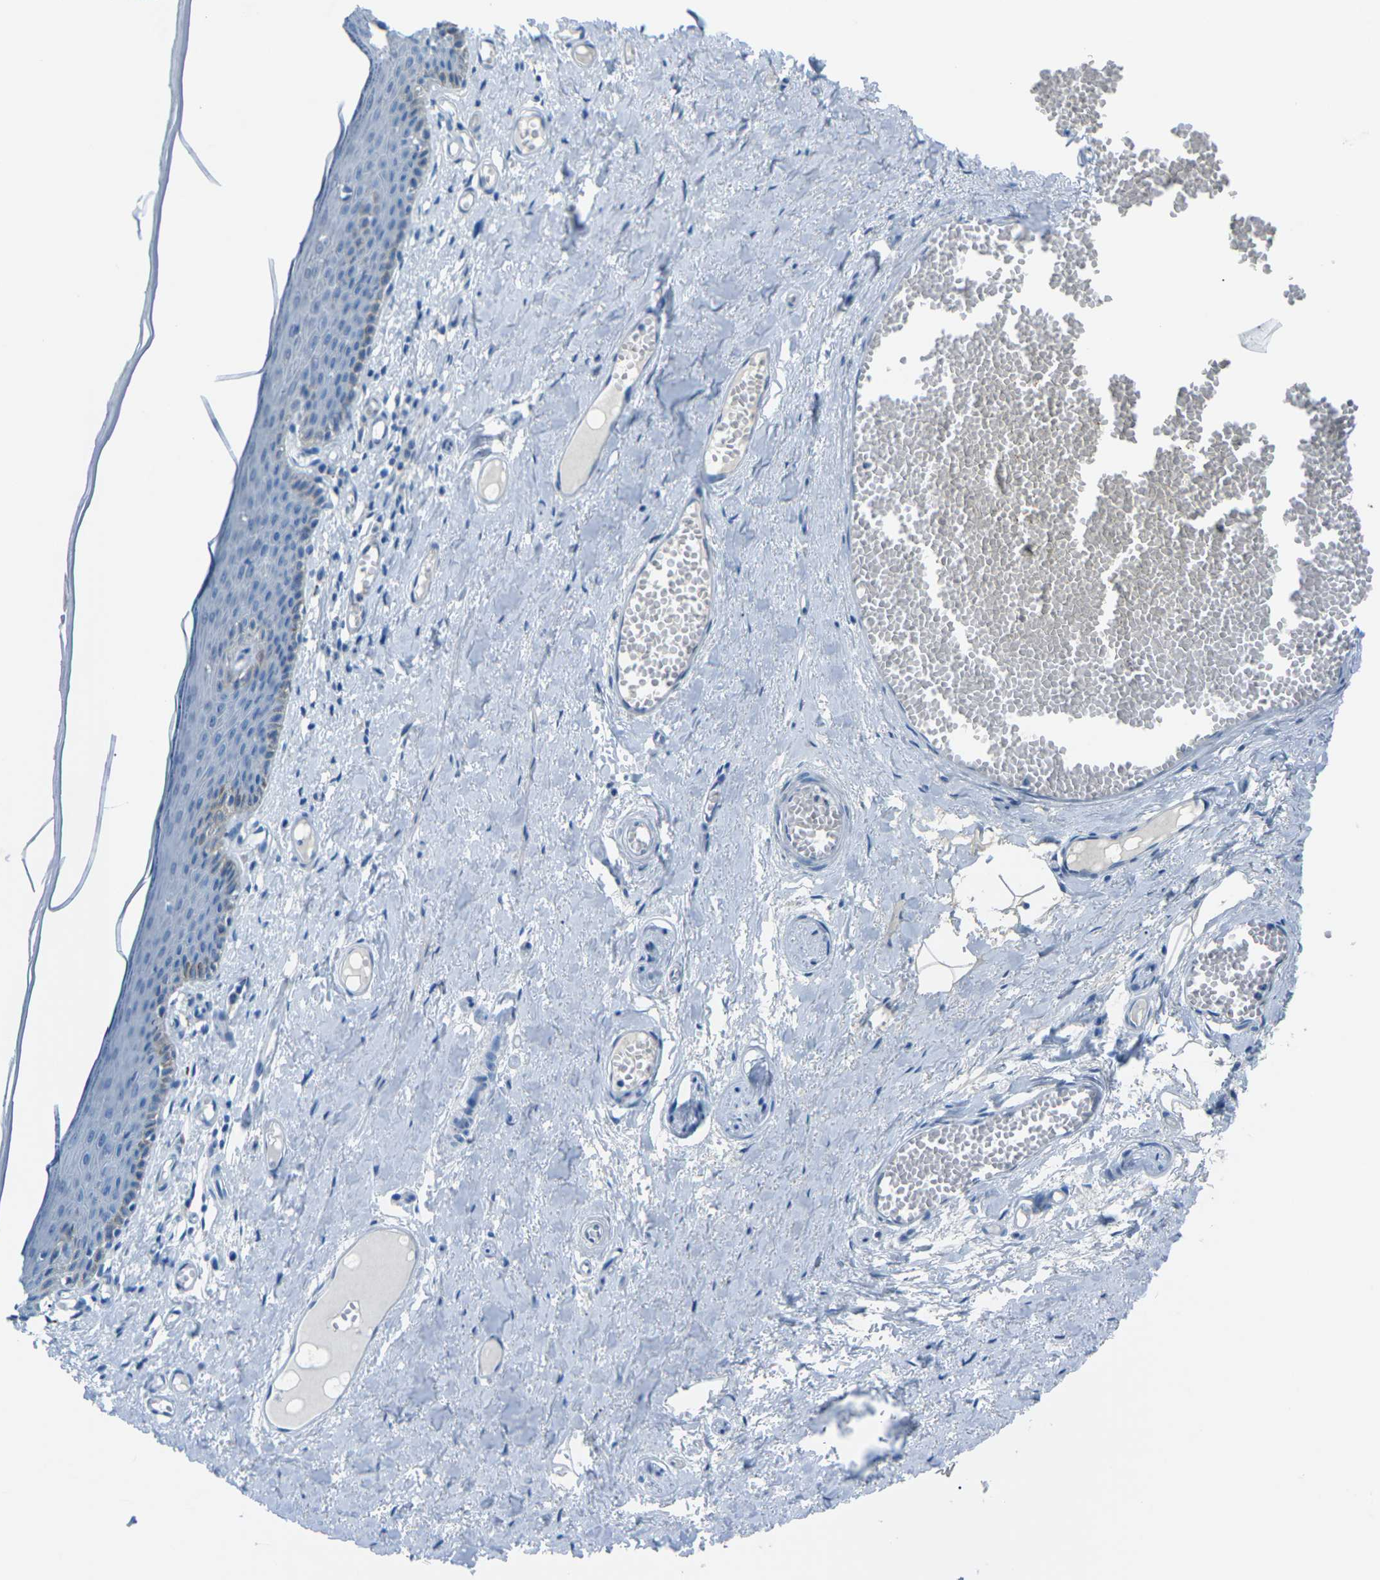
{"staining": {"intensity": "weak", "quantity": "<25%", "location": "cytoplasmic/membranous"}, "tissue": "skin", "cell_type": "Epidermal cells", "image_type": "normal", "snomed": [{"axis": "morphology", "description": "Normal tissue, NOS"}, {"axis": "topography", "description": "Adipose tissue"}, {"axis": "topography", "description": "Vascular tissue"}, {"axis": "topography", "description": "Anal"}, {"axis": "topography", "description": "Peripheral nerve tissue"}], "caption": "This histopathology image is of benign skin stained with IHC to label a protein in brown with the nuclei are counter-stained blue. There is no staining in epidermal cells. (Immunohistochemistry, brightfield microscopy, high magnification).", "gene": "MYH8", "patient": {"sex": "female", "age": 54}}